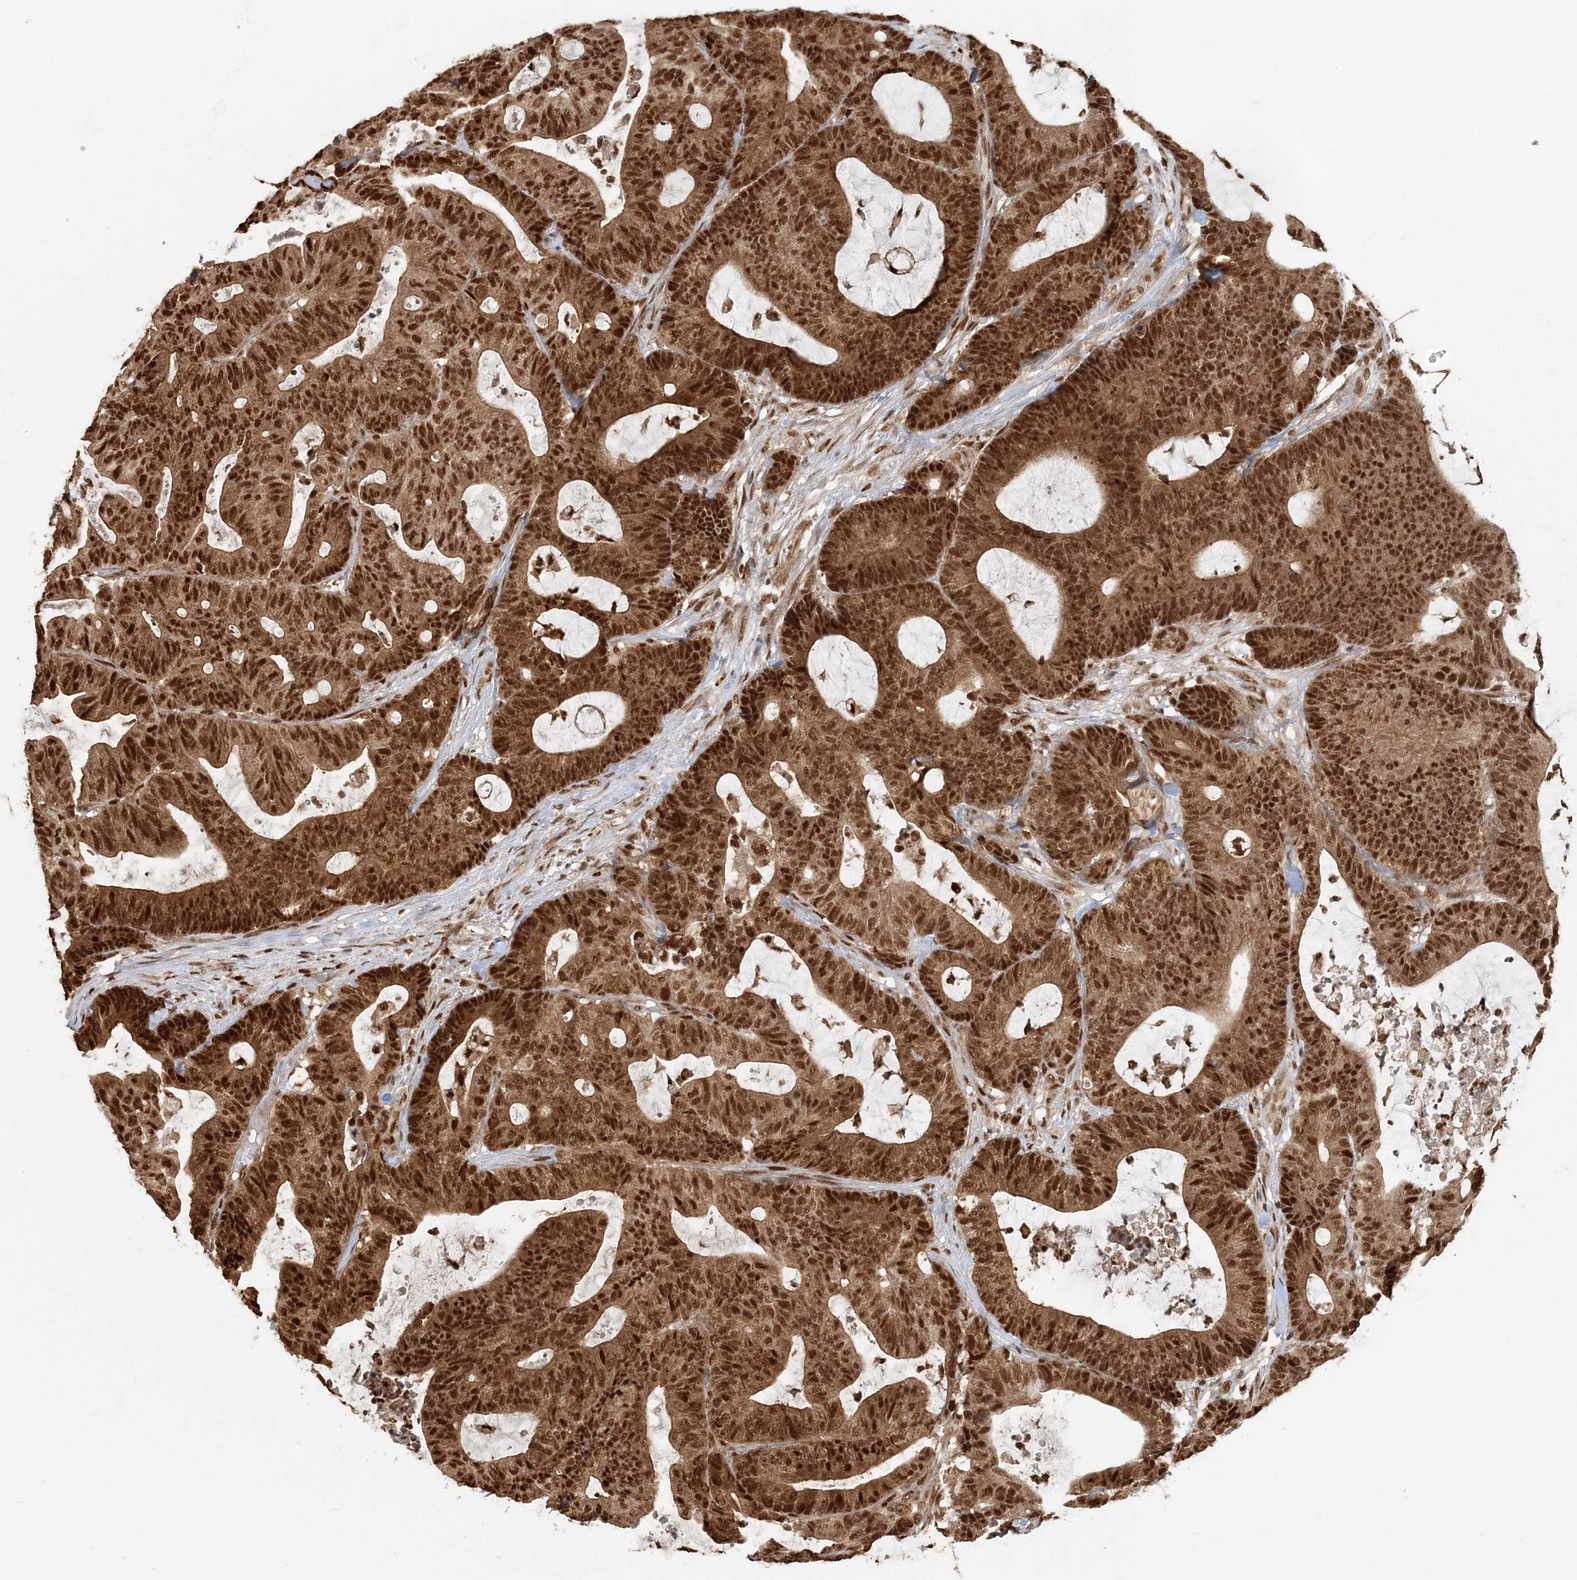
{"staining": {"intensity": "moderate", "quantity": ">75%", "location": "cytoplasmic/membranous,nuclear"}, "tissue": "colorectal cancer", "cell_type": "Tumor cells", "image_type": "cancer", "snomed": [{"axis": "morphology", "description": "Adenocarcinoma, NOS"}, {"axis": "topography", "description": "Colon"}], "caption": "Tumor cells exhibit moderate cytoplasmic/membranous and nuclear expression in about >75% of cells in adenocarcinoma (colorectal). (DAB IHC with brightfield microscopy, high magnification).", "gene": "ARHGAP35", "patient": {"sex": "female", "age": 84}}